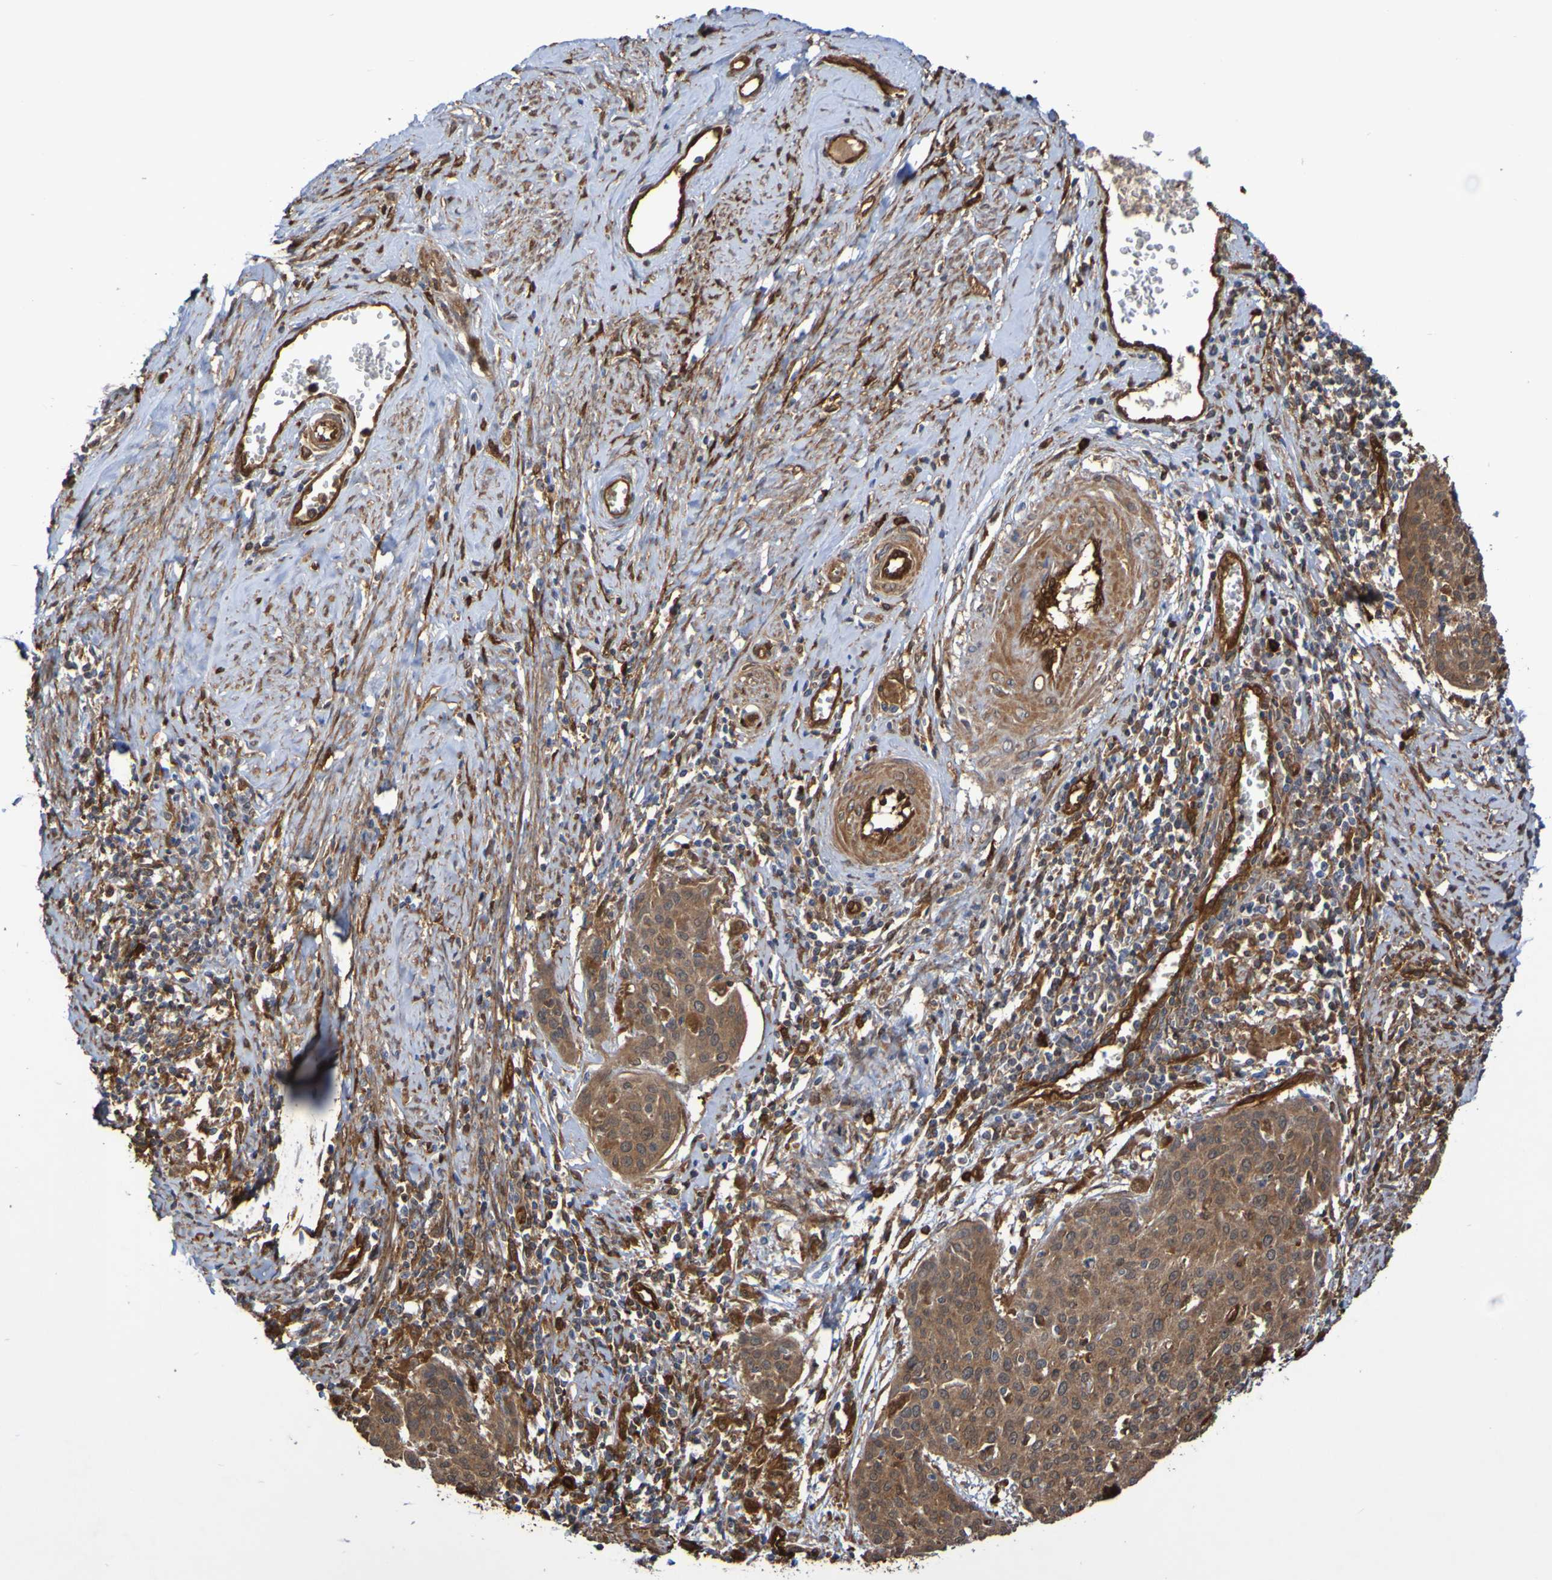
{"staining": {"intensity": "moderate", "quantity": ">75%", "location": "cytoplasmic/membranous"}, "tissue": "cervical cancer", "cell_type": "Tumor cells", "image_type": "cancer", "snomed": [{"axis": "morphology", "description": "Squamous cell carcinoma, NOS"}, {"axis": "topography", "description": "Cervix"}], "caption": "High-power microscopy captured an immunohistochemistry (IHC) micrograph of cervical squamous cell carcinoma, revealing moderate cytoplasmic/membranous expression in about >75% of tumor cells.", "gene": "SERPINB6", "patient": {"sex": "female", "age": 38}}